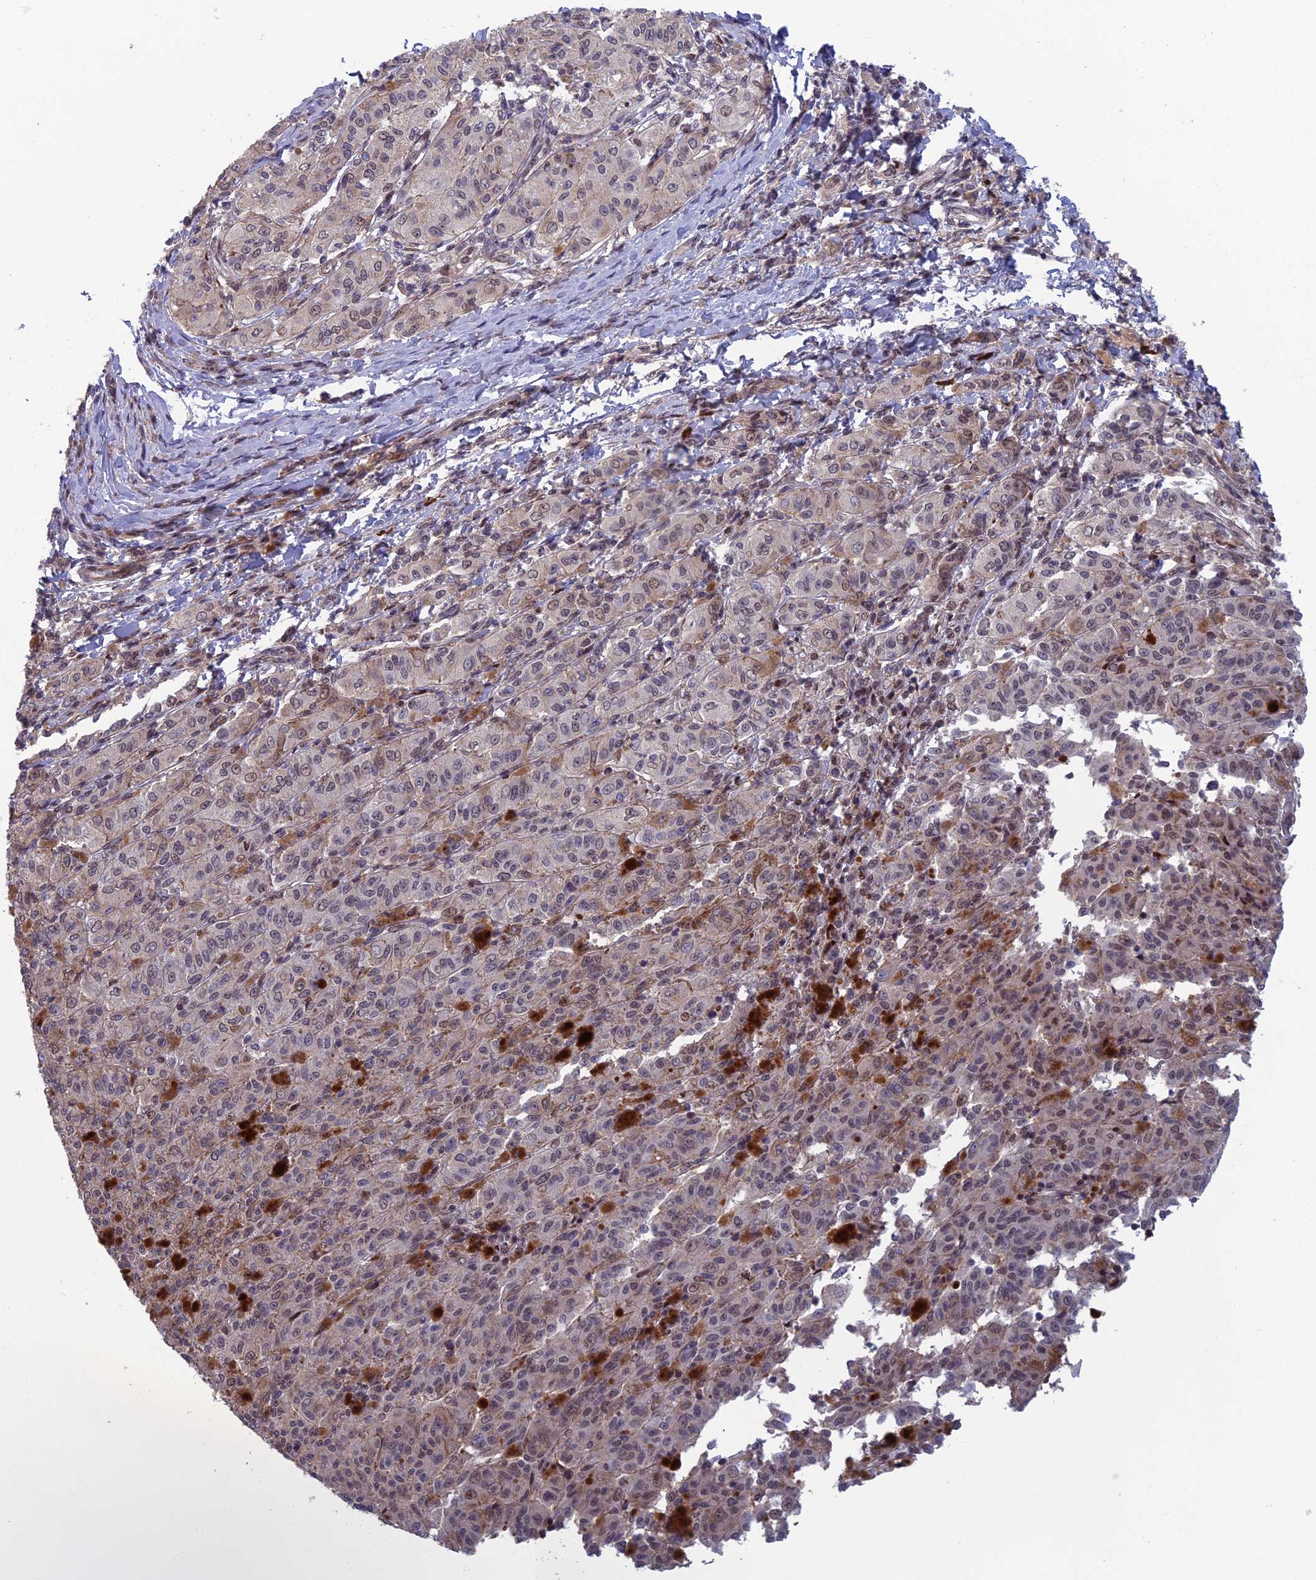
{"staining": {"intensity": "weak", "quantity": "25%-75%", "location": "cytoplasmic/membranous"}, "tissue": "melanoma", "cell_type": "Tumor cells", "image_type": "cancer", "snomed": [{"axis": "morphology", "description": "Malignant melanoma, NOS"}, {"axis": "topography", "description": "Skin"}], "caption": "Melanoma was stained to show a protein in brown. There is low levels of weak cytoplasmic/membranous positivity in approximately 25%-75% of tumor cells.", "gene": "CCDC183", "patient": {"sex": "female", "age": 52}}